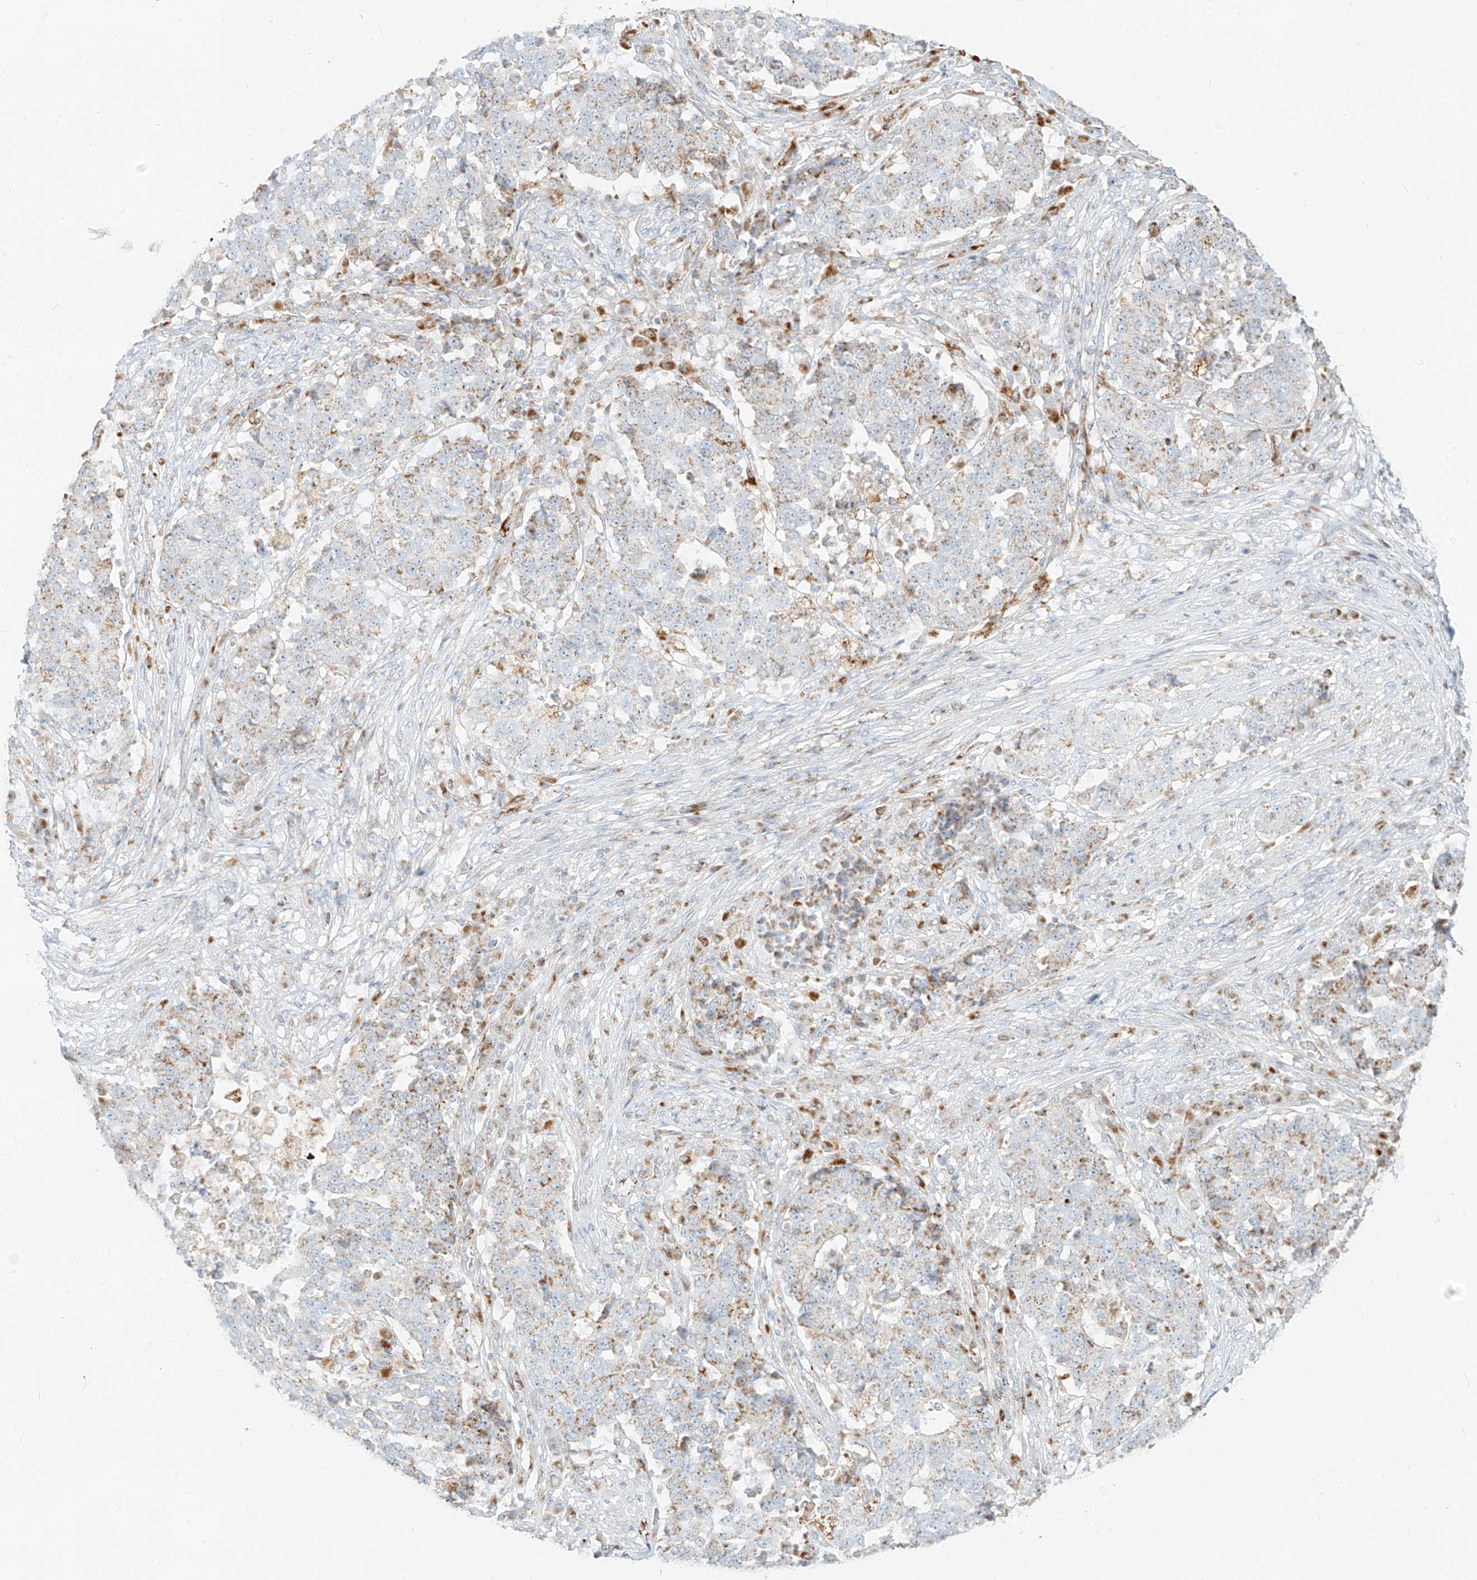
{"staining": {"intensity": "moderate", "quantity": ">75%", "location": "cytoplasmic/membranous"}, "tissue": "stomach cancer", "cell_type": "Tumor cells", "image_type": "cancer", "snomed": [{"axis": "morphology", "description": "Adenocarcinoma, NOS"}, {"axis": "topography", "description": "Stomach"}], "caption": "Human adenocarcinoma (stomach) stained with a brown dye reveals moderate cytoplasmic/membranous positive expression in approximately >75% of tumor cells.", "gene": "SLC35F6", "patient": {"sex": "male", "age": 59}}